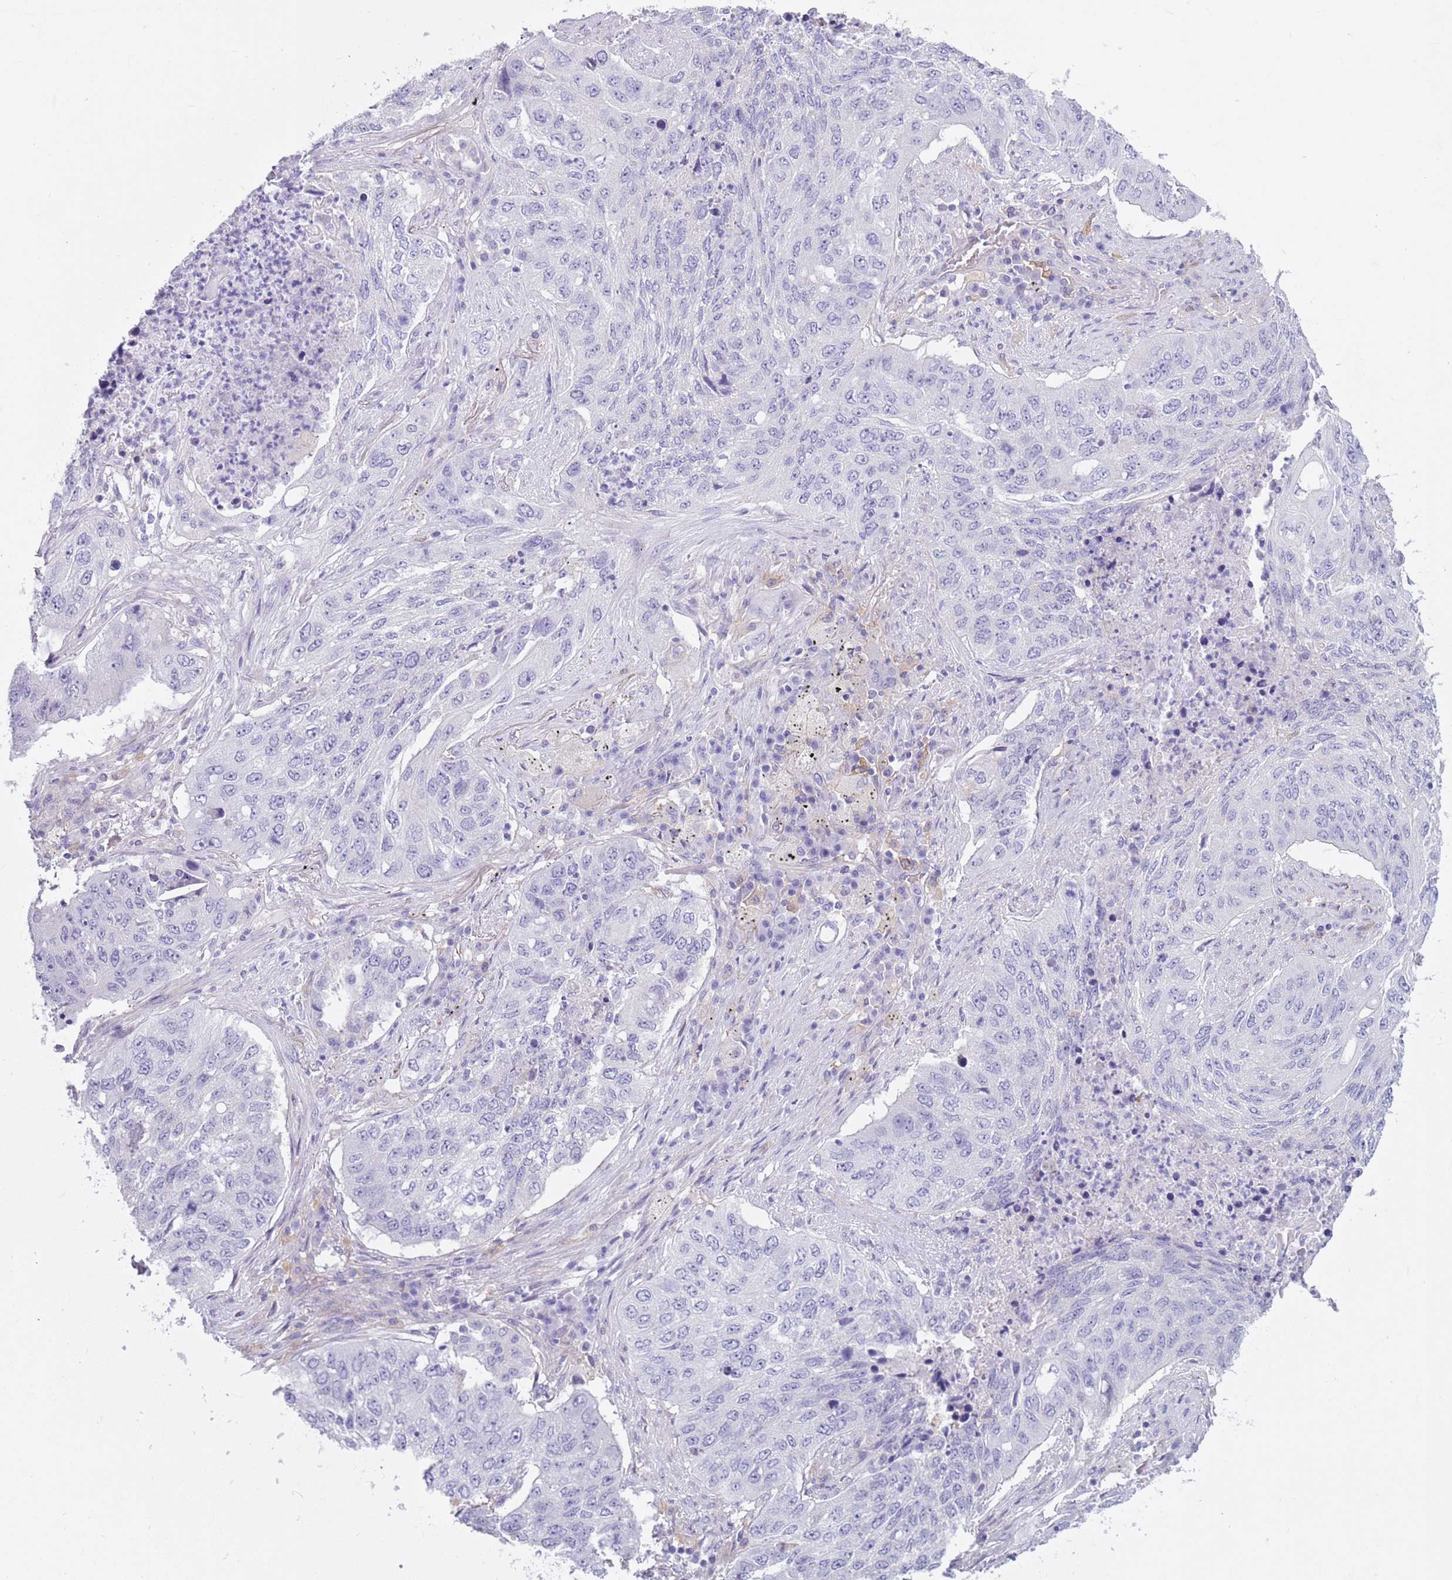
{"staining": {"intensity": "negative", "quantity": "none", "location": "none"}, "tissue": "lung cancer", "cell_type": "Tumor cells", "image_type": "cancer", "snomed": [{"axis": "morphology", "description": "Squamous cell carcinoma, NOS"}, {"axis": "topography", "description": "Lung"}], "caption": "Immunohistochemistry micrograph of neoplastic tissue: squamous cell carcinoma (lung) stained with DAB (3,3'-diaminobenzidine) displays no significant protein expression in tumor cells.", "gene": "SNX6", "patient": {"sex": "female", "age": 63}}